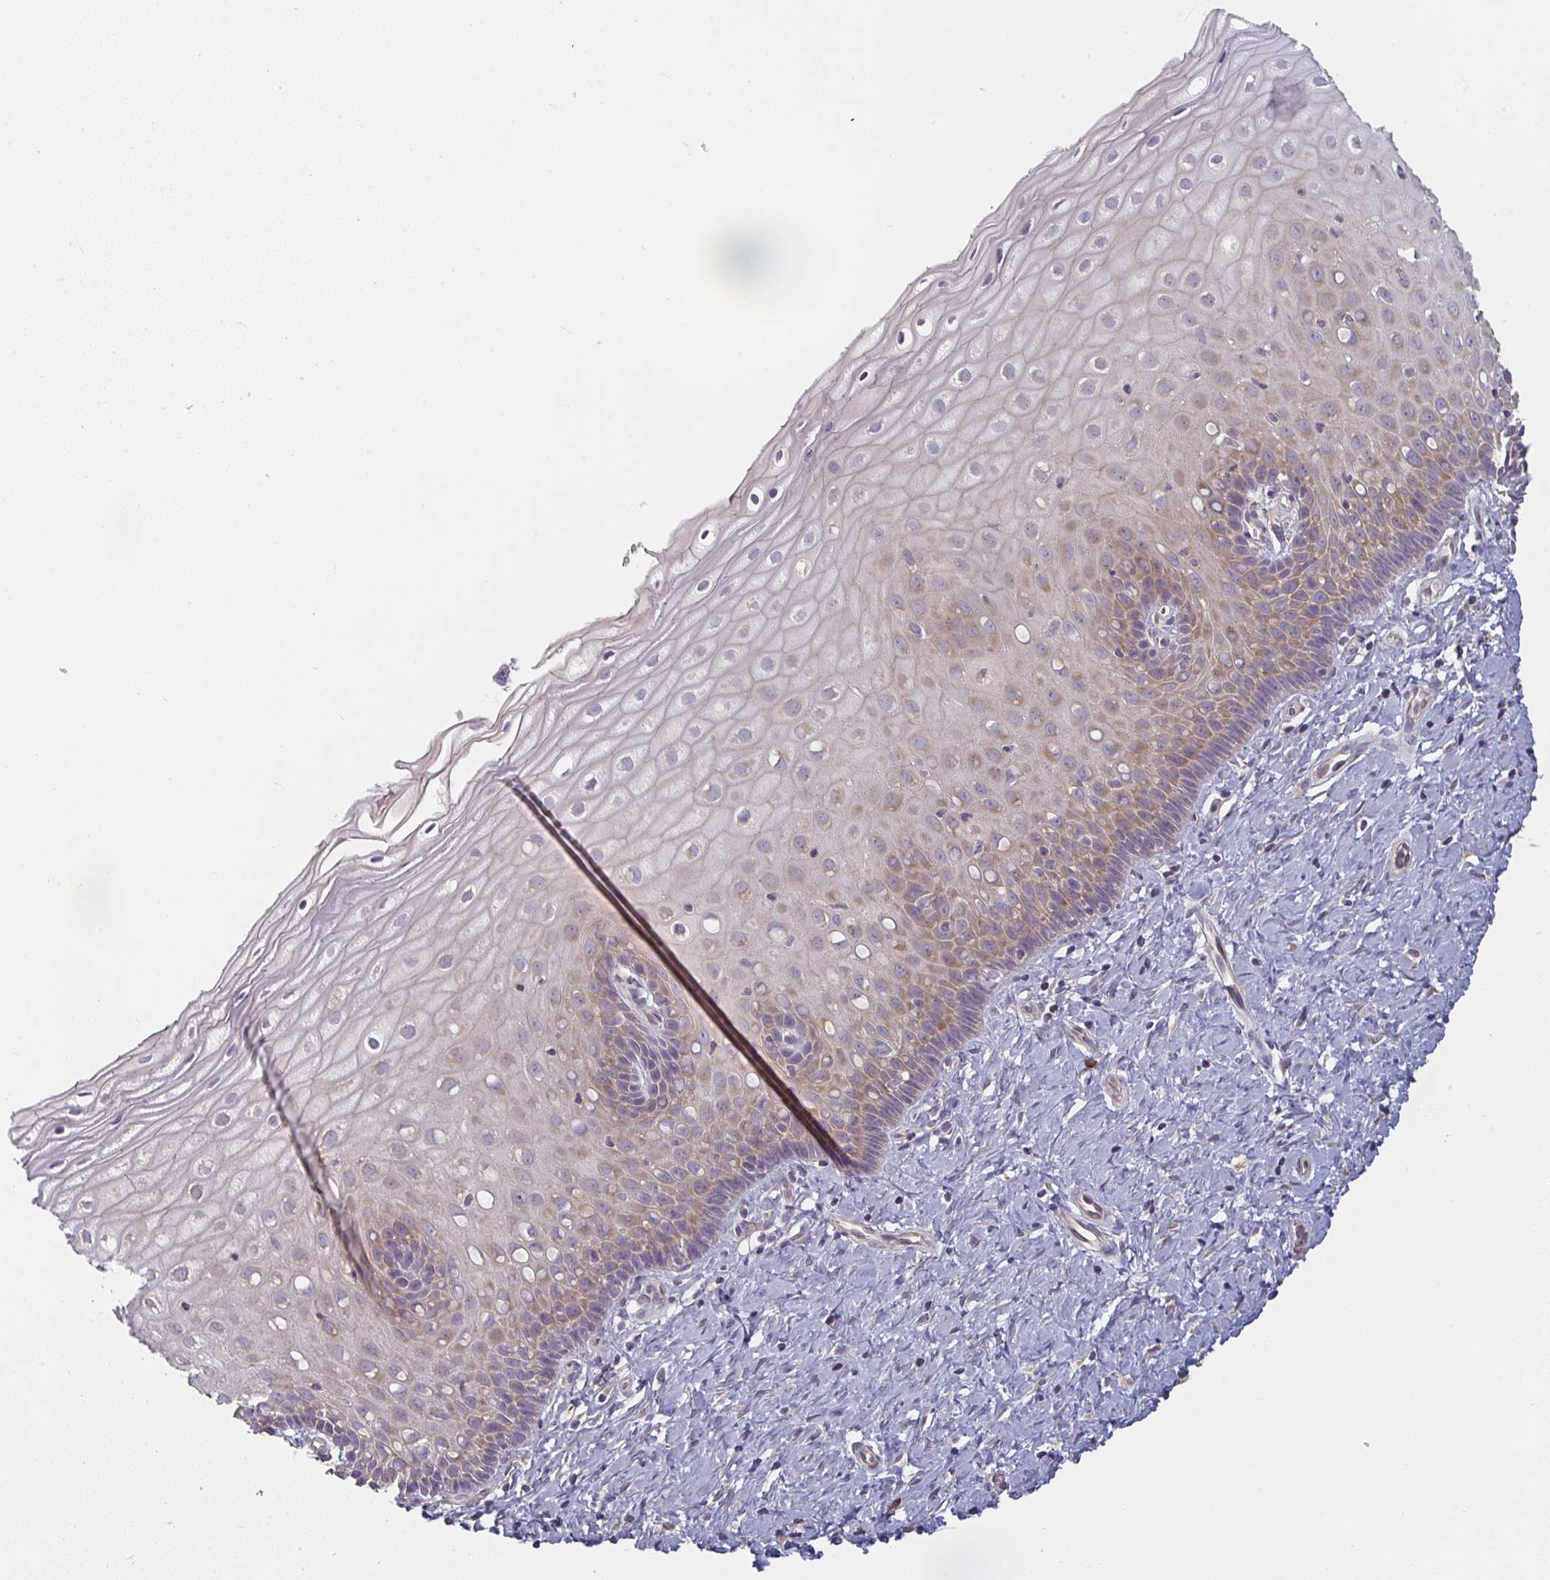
{"staining": {"intensity": "negative", "quantity": "none", "location": "none"}, "tissue": "cervix", "cell_type": "Glandular cells", "image_type": "normal", "snomed": [{"axis": "morphology", "description": "Normal tissue, NOS"}, {"axis": "topography", "description": "Cervix"}], "caption": "This is an immunohistochemistry (IHC) micrograph of benign human cervix. There is no staining in glandular cells.", "gene": "CTHRC1", "patient": {"sex": "female", "age": 37}}